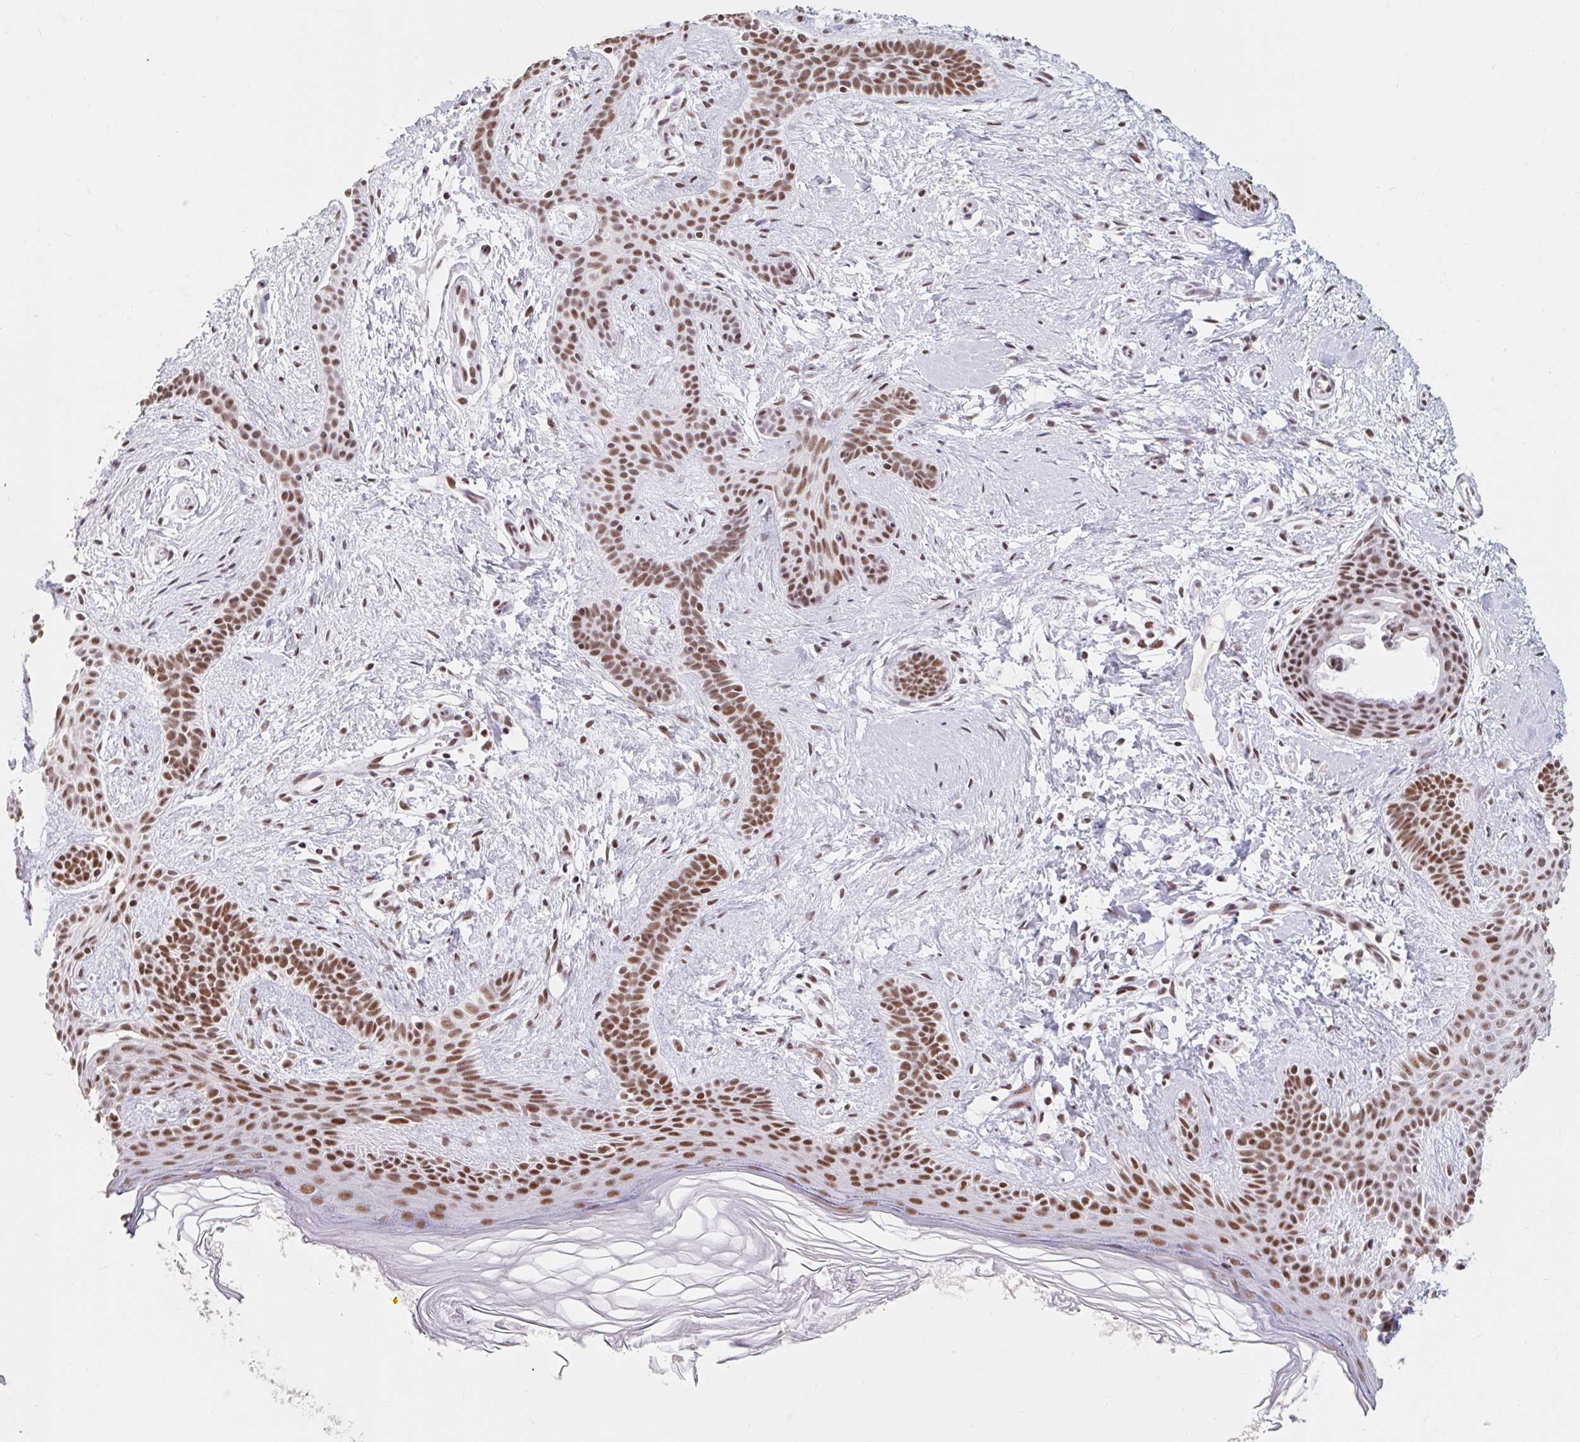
{"staining": {"intensity": "moderate", "quantity": ">75%", "location": "nuclear"}, "tissue": "skin cancer", "cell_type": "Tumor cells", "image_type": "cancer", "snomed": [{"axis": "morphology", "description": "Basal cell carcinoma"}, {"axis": "topography", "description": "Skin"}], "caption": "Moderate nuclear expression is identified in about >75% of tumor cells in skin basal cell carcinoma.", "gene": "SRSF10", "patient": {"sex": "male", "age": 78}}